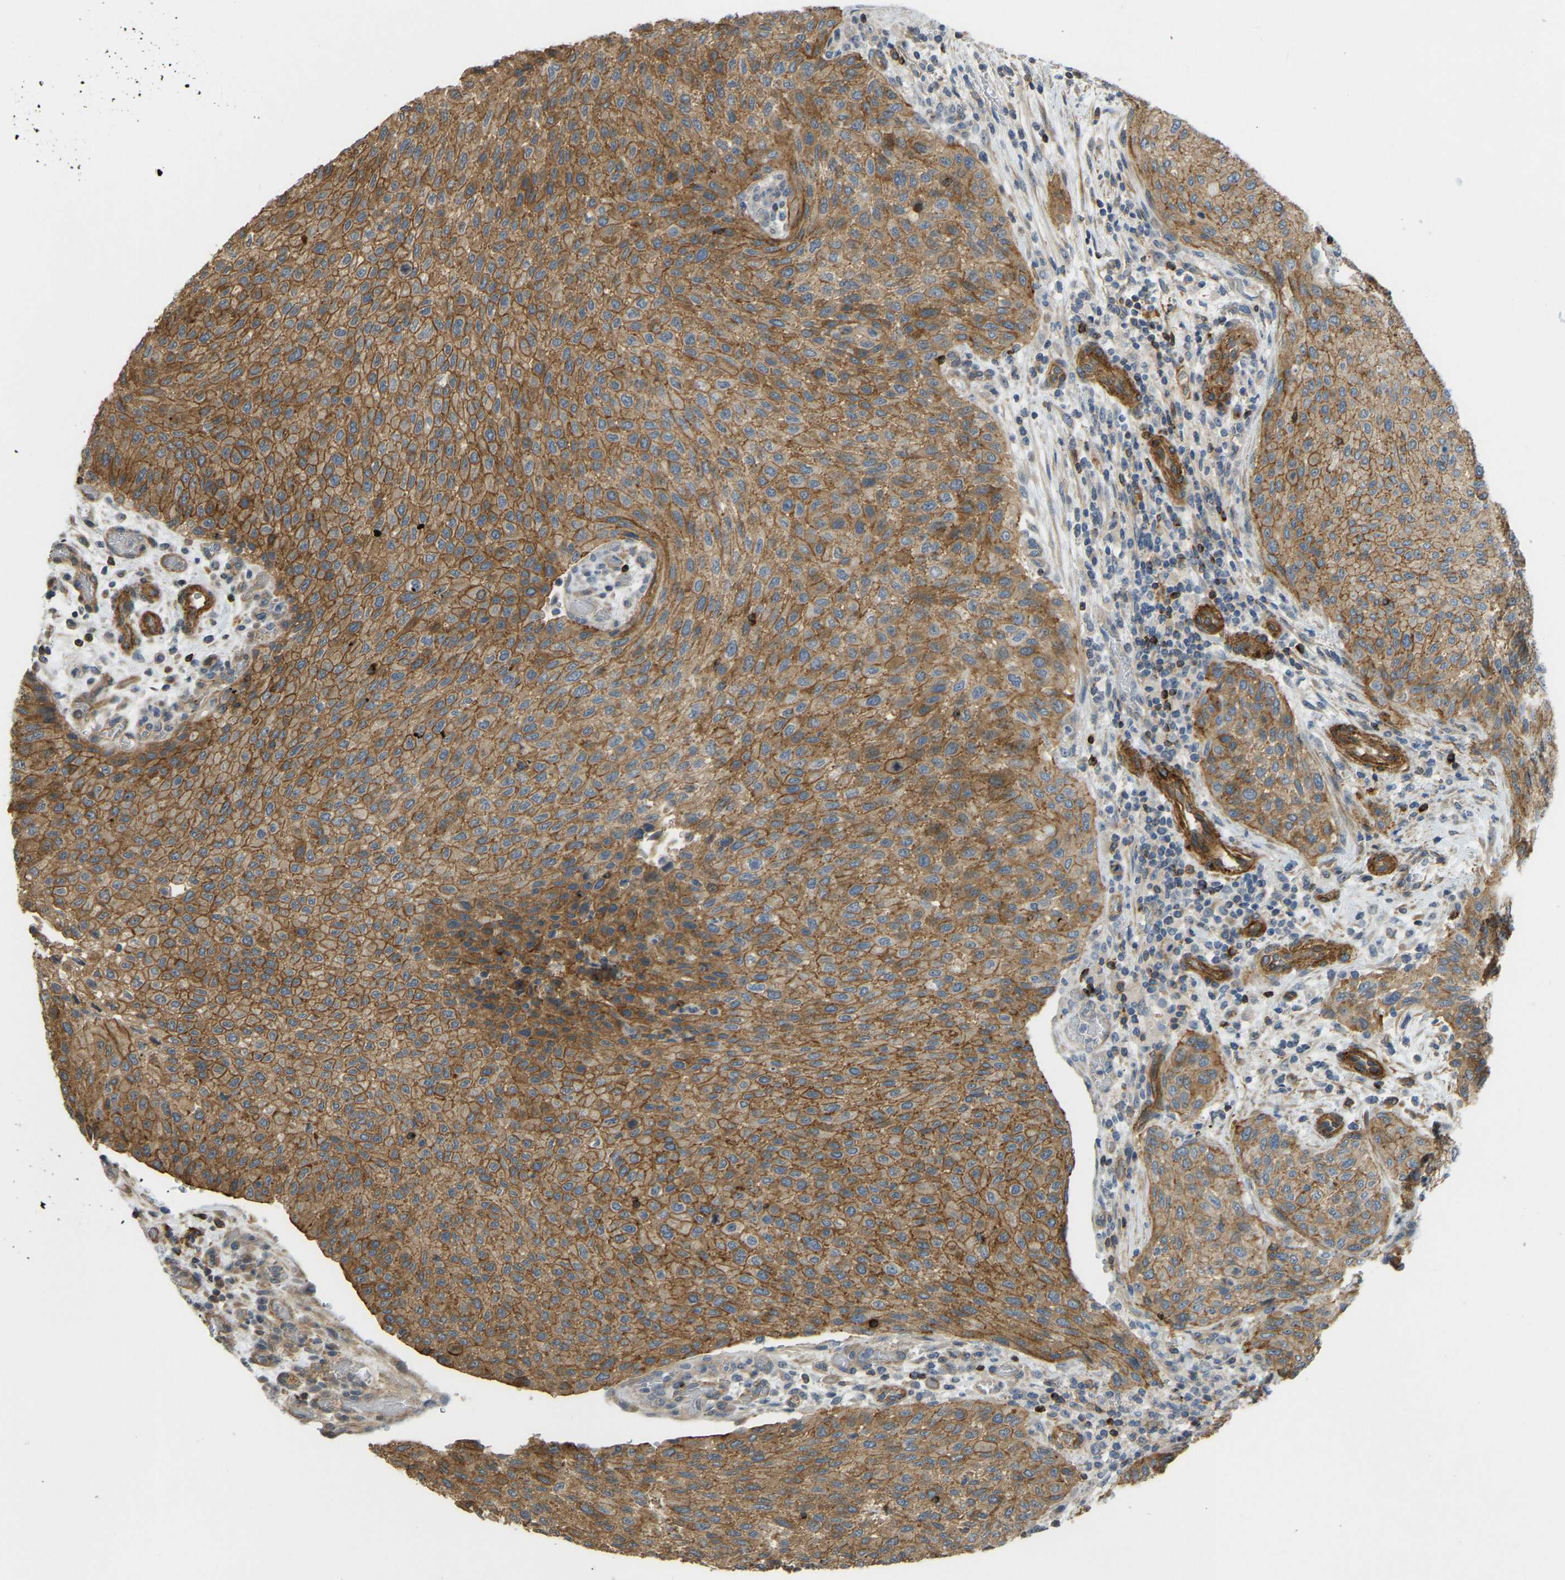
{"staining": {"intensity": "moderate", "quantity": ">75%", "location": "cytoplasmic/membranous"}, "tissue": "urothelial cancer", "cell_type": "Tumor cells", "image_type": "cancer", "snomed": [{"axis": "morphology", "description": "Urothelial carcinoma, Low grade"}, {"axis": "morphology", "description": "Urothelial carcinoma, High grade"}, {"axis": "topography", "description": "Urinary bladder"}], "caption": "Tumor cells demonstrate moderate cytoplasmic/membranous positivity in approximately >75% of cells in high-grade urothelial carcinoma.", "gene": "KIAA1671", "patient": {"sex": "male", "age": 35}}